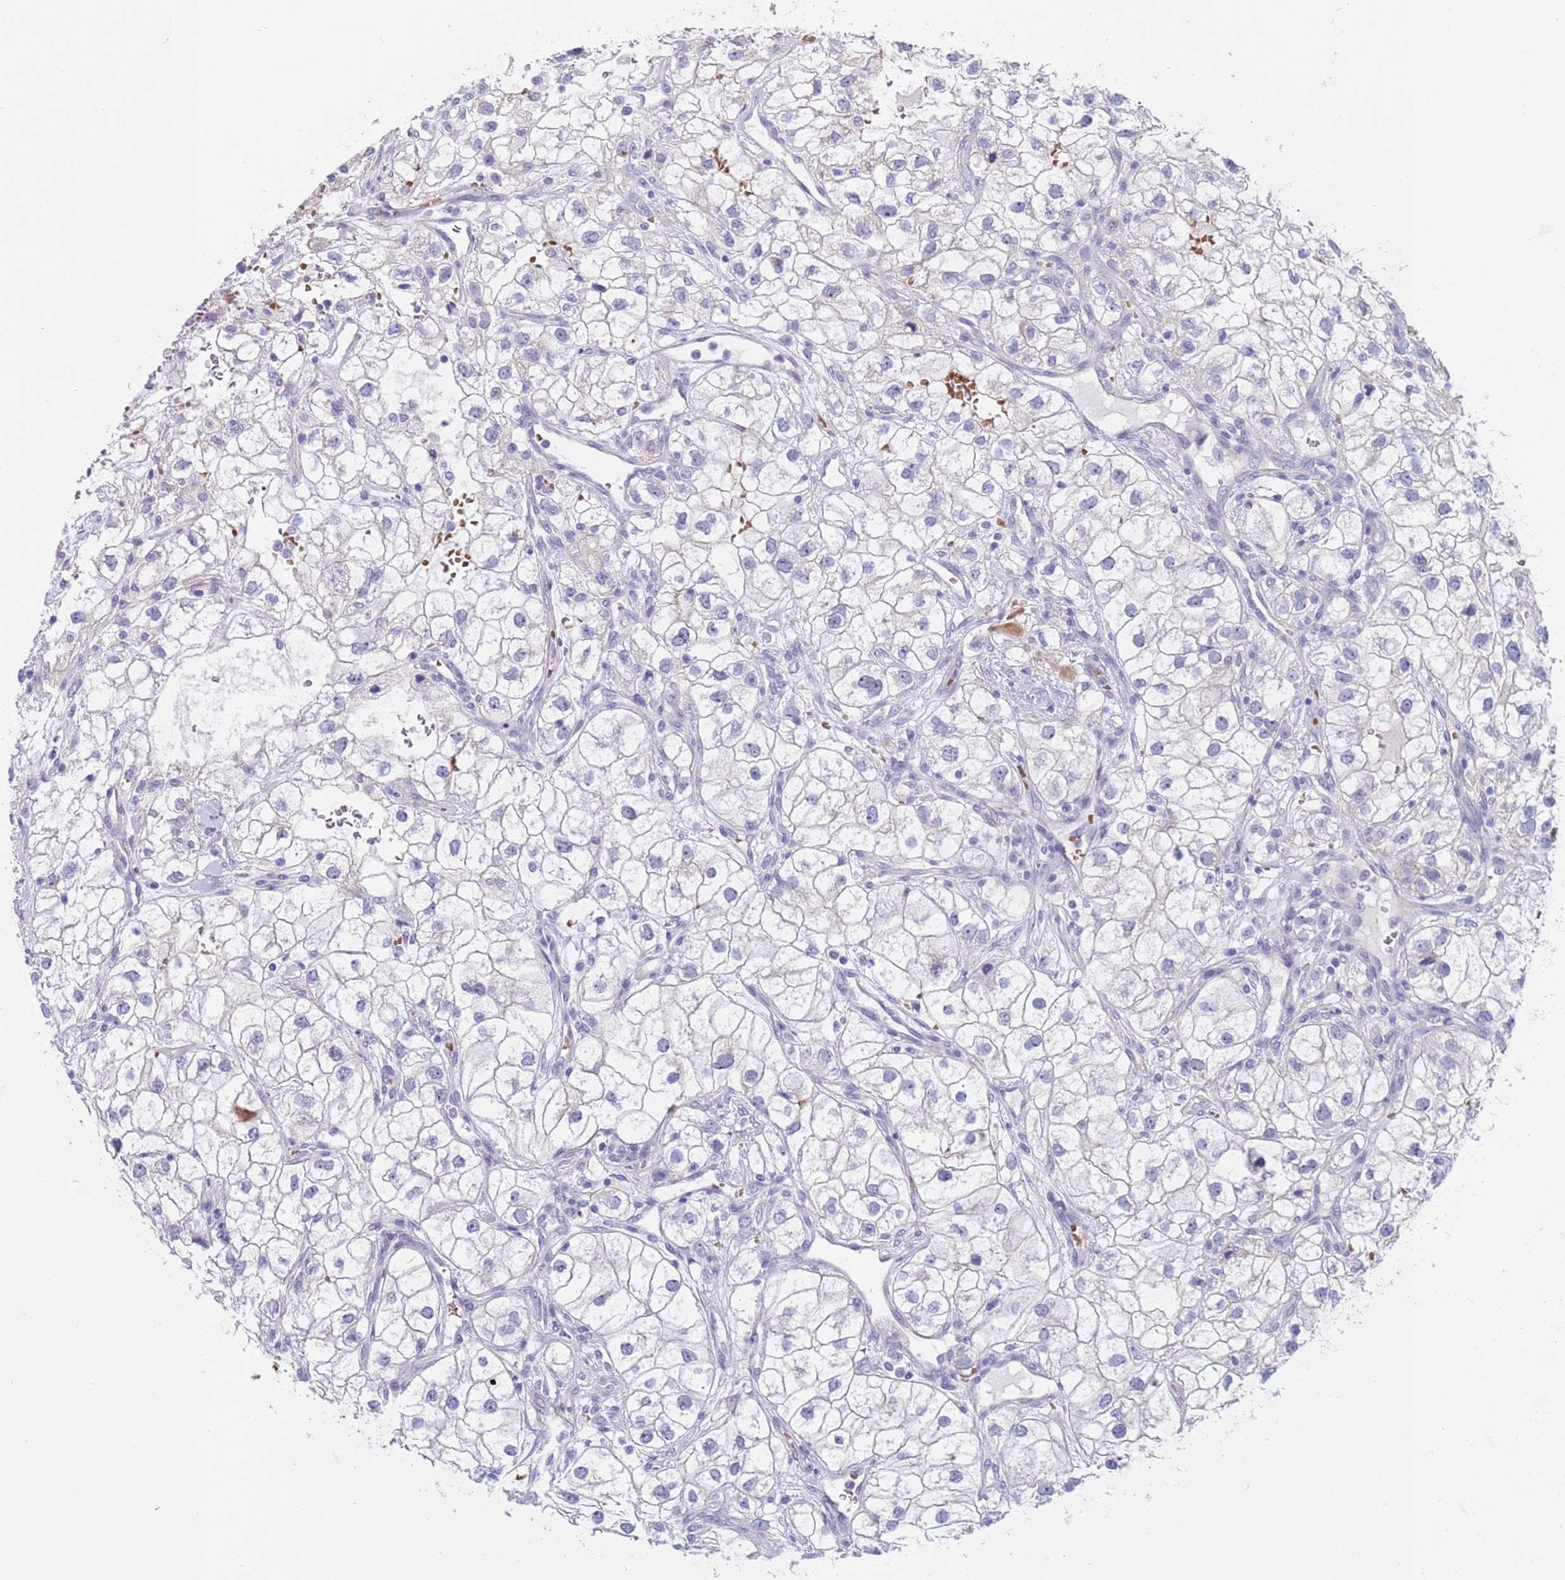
{"staining": {"intensity": "negative", "quantity": "none", "location": "none"}, "tissue": "renal cancer", "cell_type": "Tumor cells", "image_type": "cancer", "snomed": [{"axis": "morphology", "description": "Adenocarcinoma, NOS"}, {"axis": "topography", "description": "Kidney"}], "caption": "Renal adenocarcinoma was stained to show a protein in brown. There is no significant expression in tumor cells. (Stains: DAB immunohistochemistry (IHC) with hematoxylin counter stain, Microscopy: brightfield microscopy at high magnification).", "gene": "KBTBD3", "patient": {"sex": "male", "age": 59}}